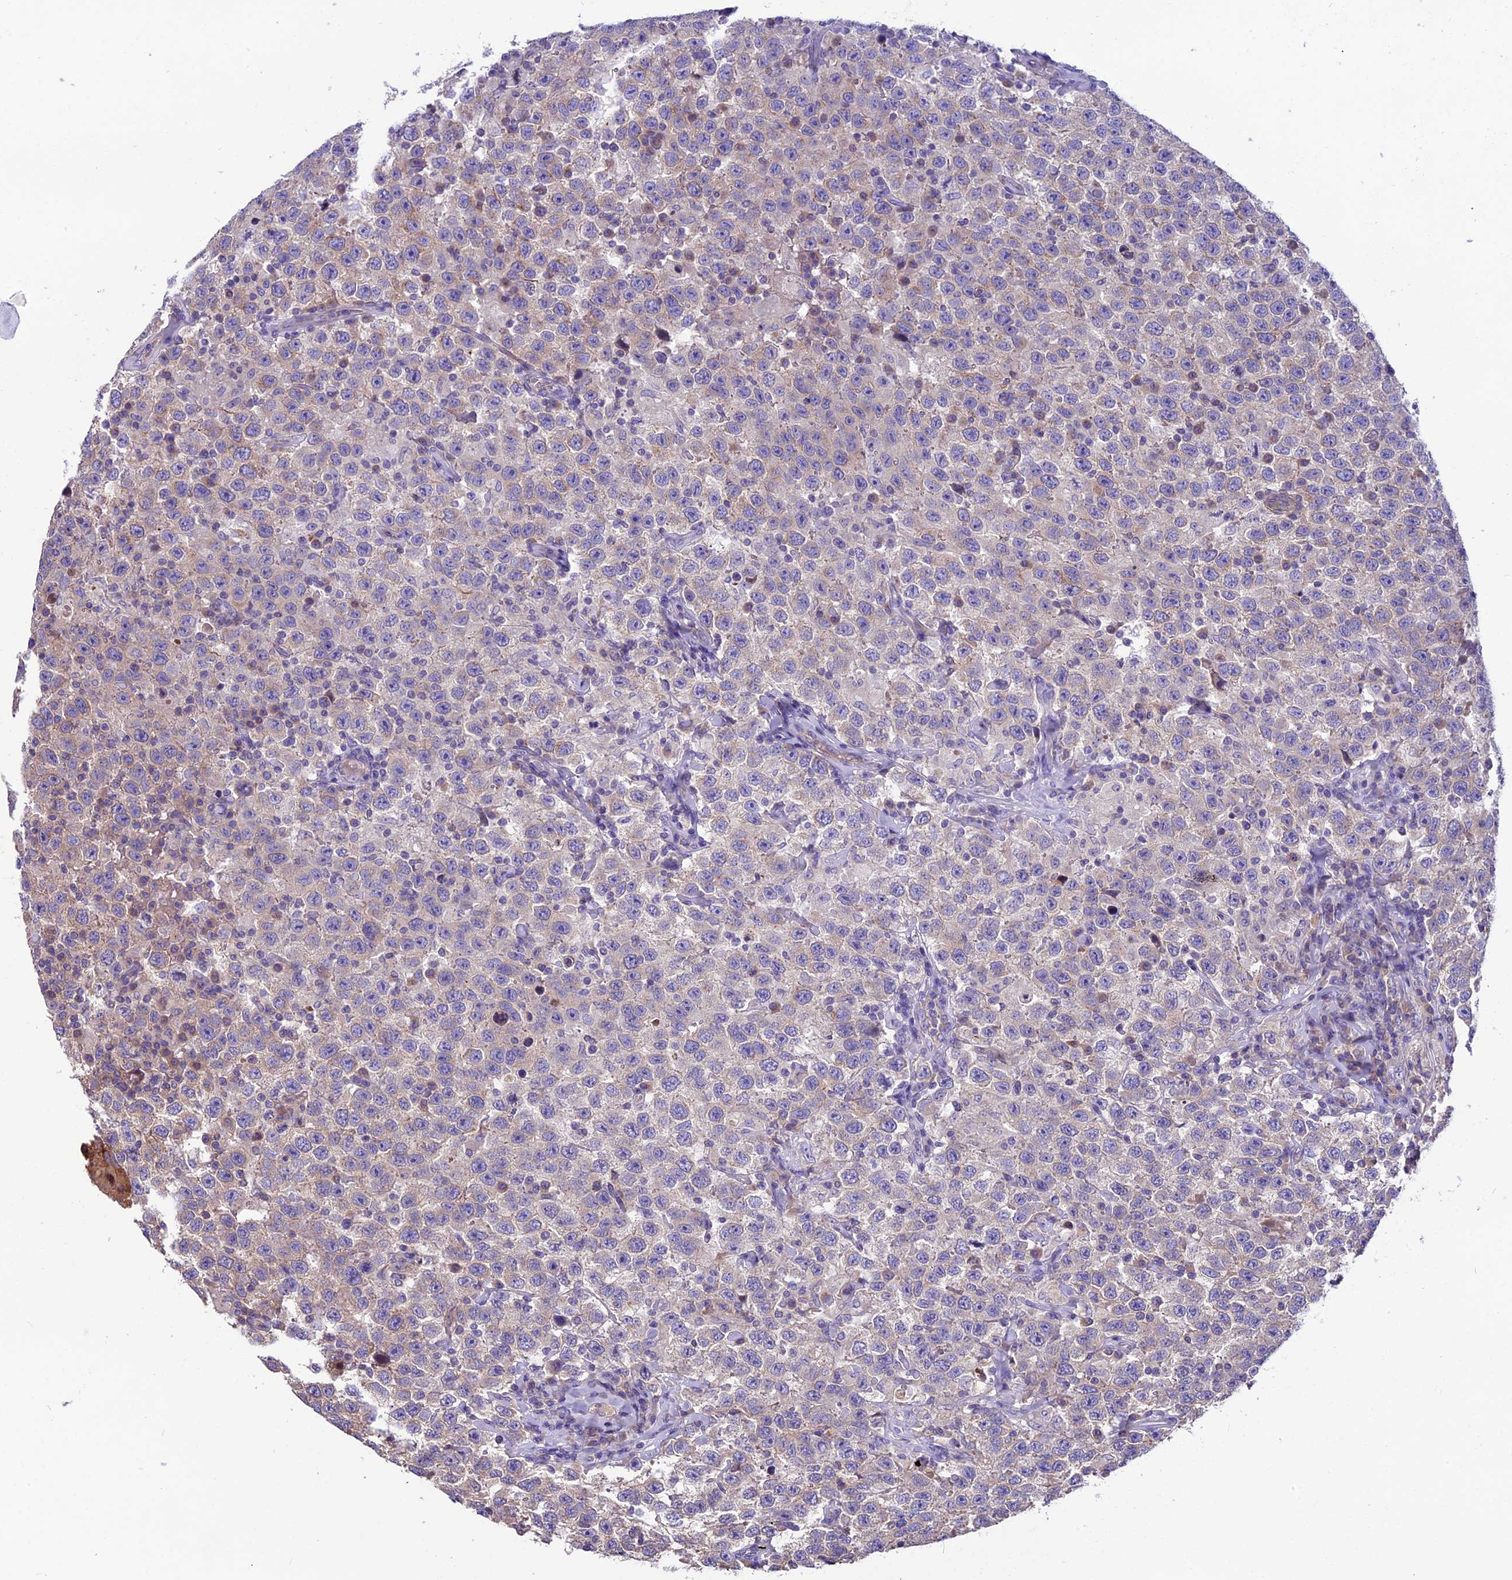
{"staining": {"intensity": "weak", "quantity": "25%-75%", "location": "cytoplasmic/membranous"}, "tissue": "testis cancer", "cell_type": "Tumor cells", "image_type": "cancer", "snomed": [{"axis": "morphology", "description": "Seminoma, NOS"}, {"axis": "topography", "description": "Testis"}], "caption": "The image demonstrates immunohistochemical staining of testis cancer (seminoma). There is weak cytoplasmic/membranous staining is present in approximately 25%-75% of tumor cells.", "gene": "ANO3", "patient": {"sex": "male", "age": 41}}